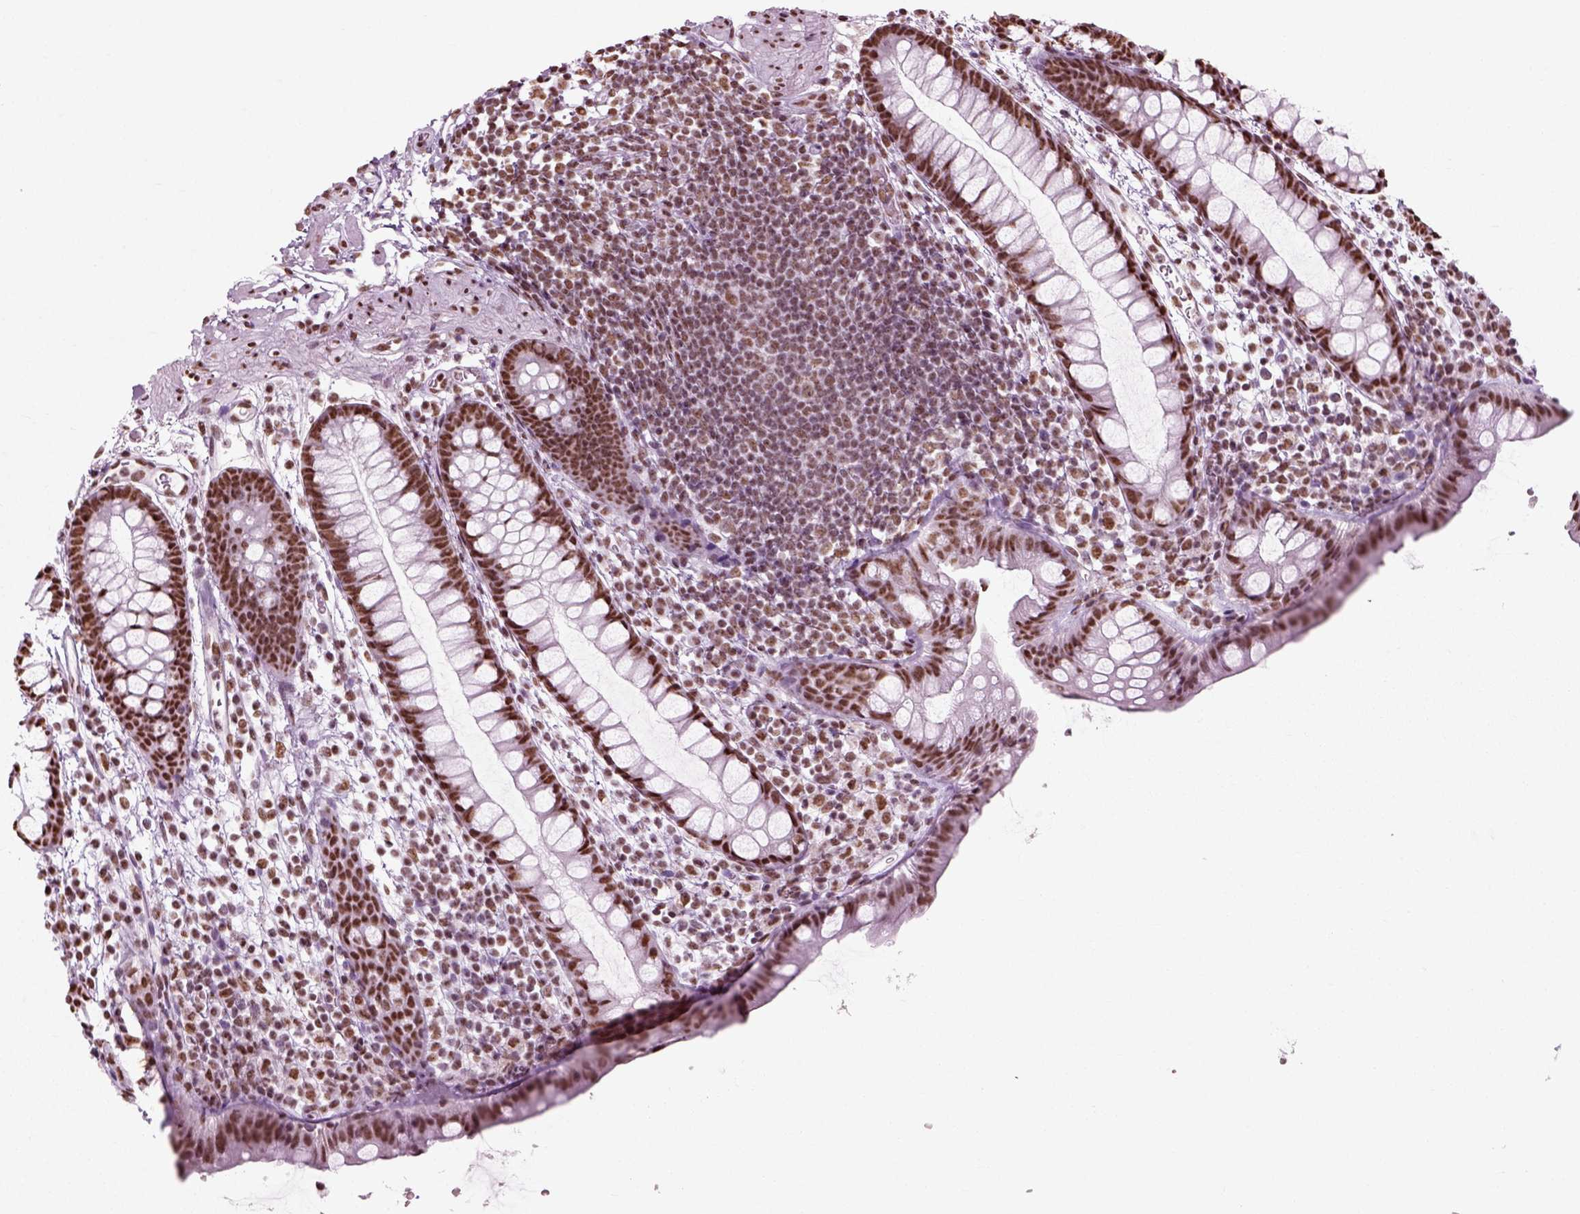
{"staining": {"intensity": "strong", "quantity": ">75%", "location": "nuclear"}, "tissue": "rectum", "cell_type": "Glandular cells", "image_type": "normal", "snomed": [{"axis": "morphology", "description": "Normal tissue, NOS"}, {"axis": "topography", "description": "Rectum"}], "caption": "Strong nuclear protein staining is identified in approximately >75% of glandular cells in rectum. (DAB (3,3'-diaminobenzidine) = brown stain, brightfield microscopy at high magnification).", "gene": "POLR1H", "patient": {"sex": "male", "age": 57}}